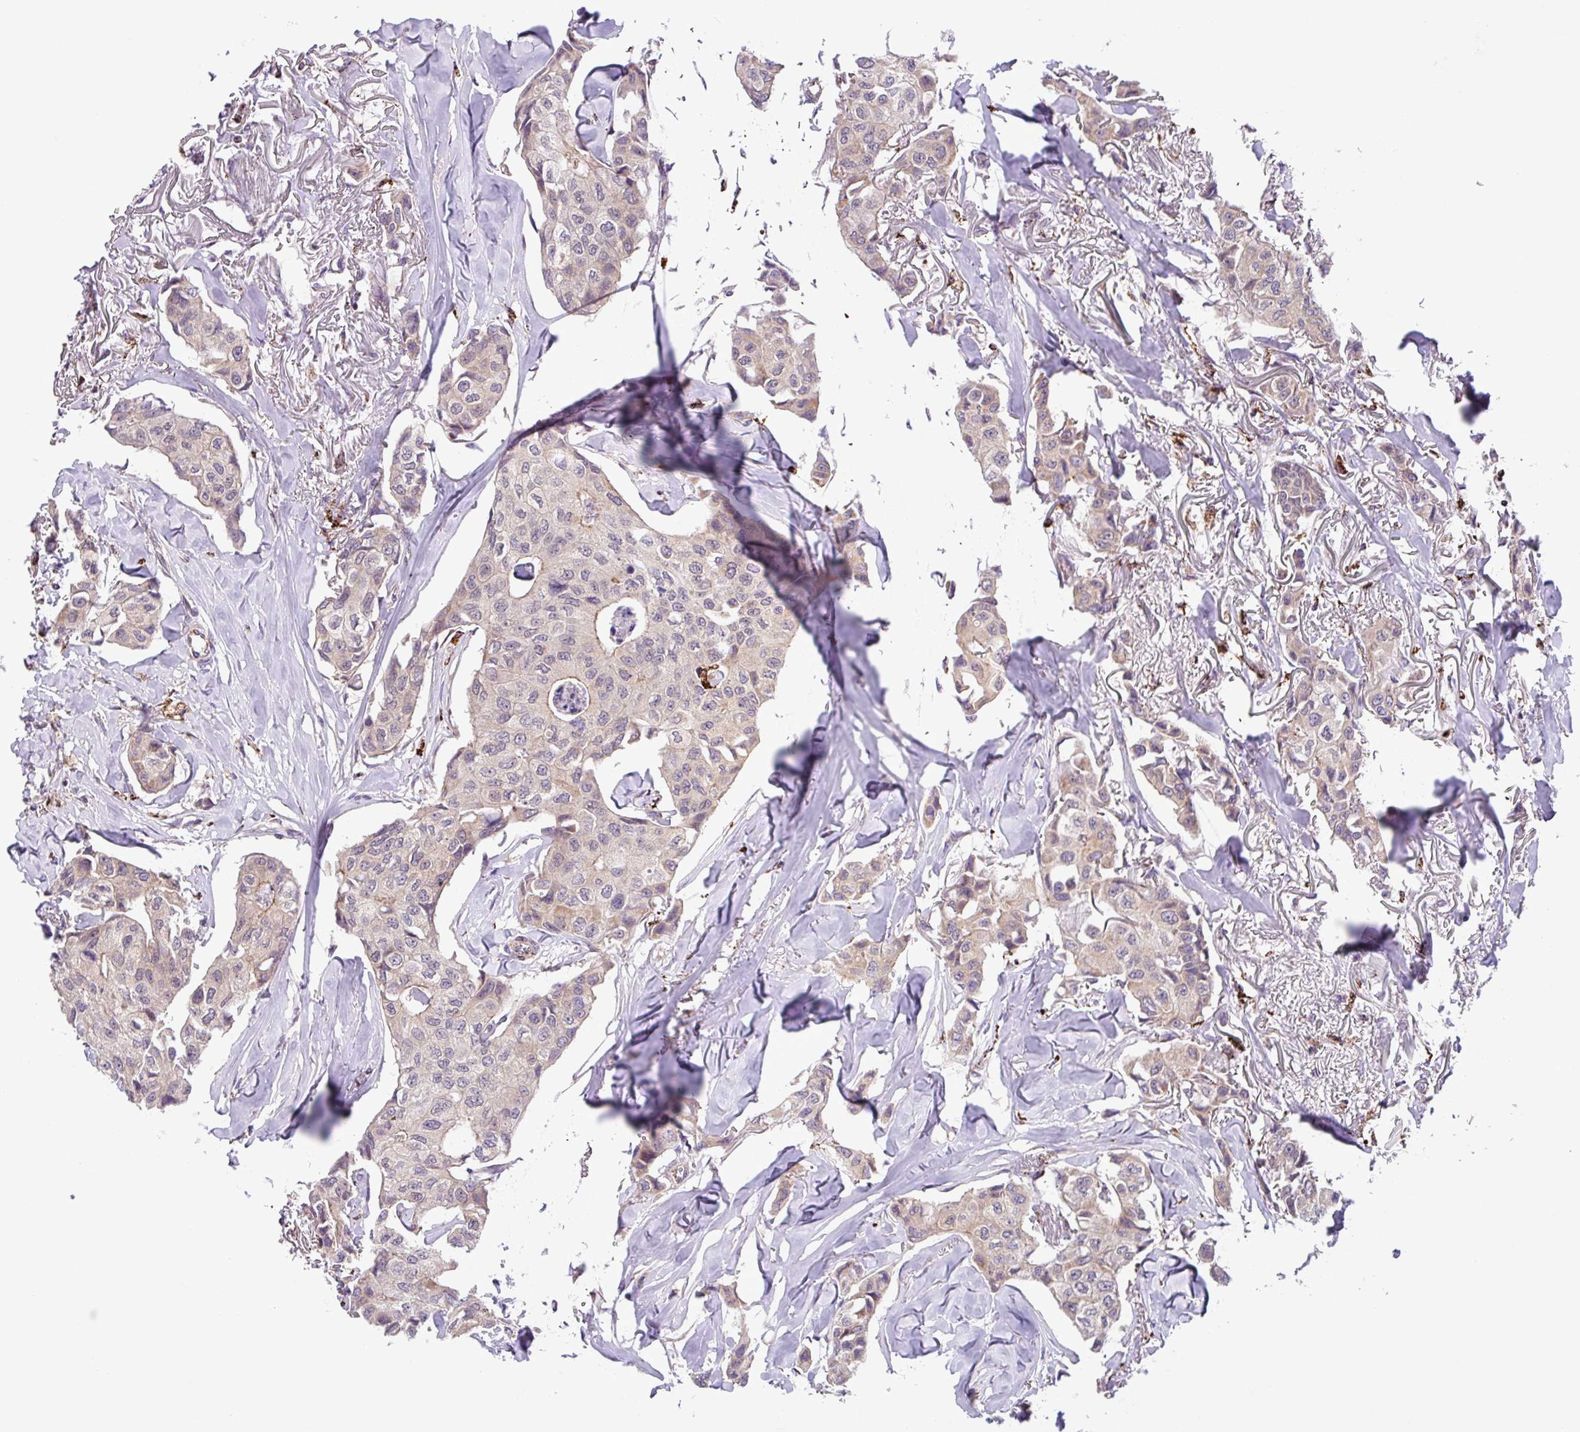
{"staining": {"intensity": "weak", "quantity": "<25%", "location": "cytoplasmic/membranous"}, "tissue": "breast cancer", "cell_type": "Tumor cells", "image_type": "cancer", "snomed": [{"axis": "morphology", "description": "Duct carcinoma"}, {"axis": "topography", "description": "Breast"}], "caption": "Breast infiltrating ductal carcinoma stained for a protein using immunohistochemistry (IHC) displays no staining tumor cells.", "gene": "AKIRIN1", "patient": {"sex": "female", "age": 80}}